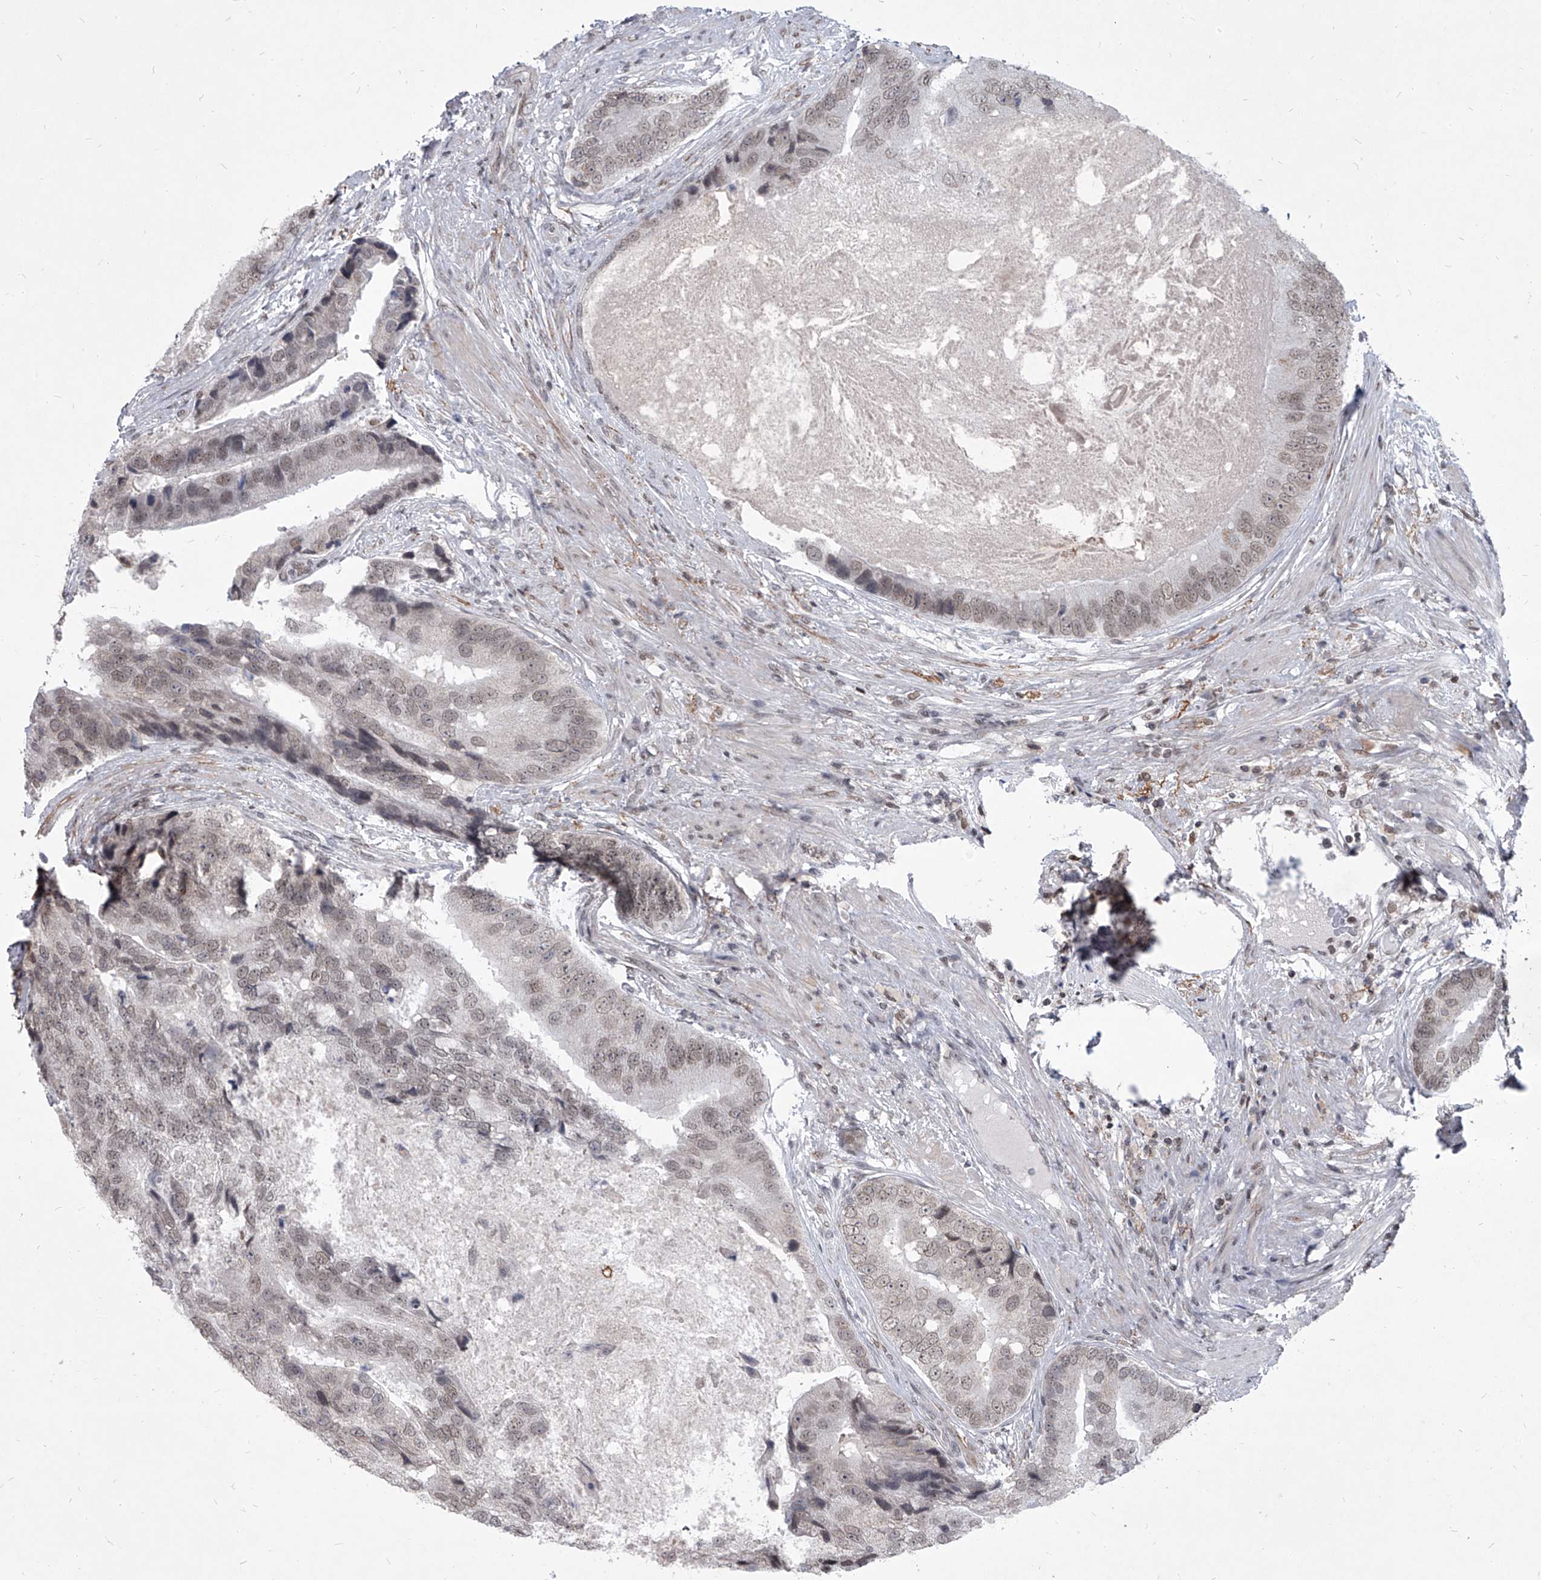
{"staining": {"intensity": "weak", "quantity": "25%-75%", "location": "nuclear"}, "tissue": "prostate cancer", "cell_type": "Tumor cells", "image_type": "cancer", "snomed": [{"axis": "morphology", "description": "Adenocarcinoma, High grade"}, {"axis": "topography", "description": "Prostate"}], "caption": "Protein staining reveals weak nuclear positivity in about 25%-75% of tumor cells in adenocarcinoma (high-grade) (prostate).", "gene": "PPIL4", "patient": {"sex": "male", "age": 70}}